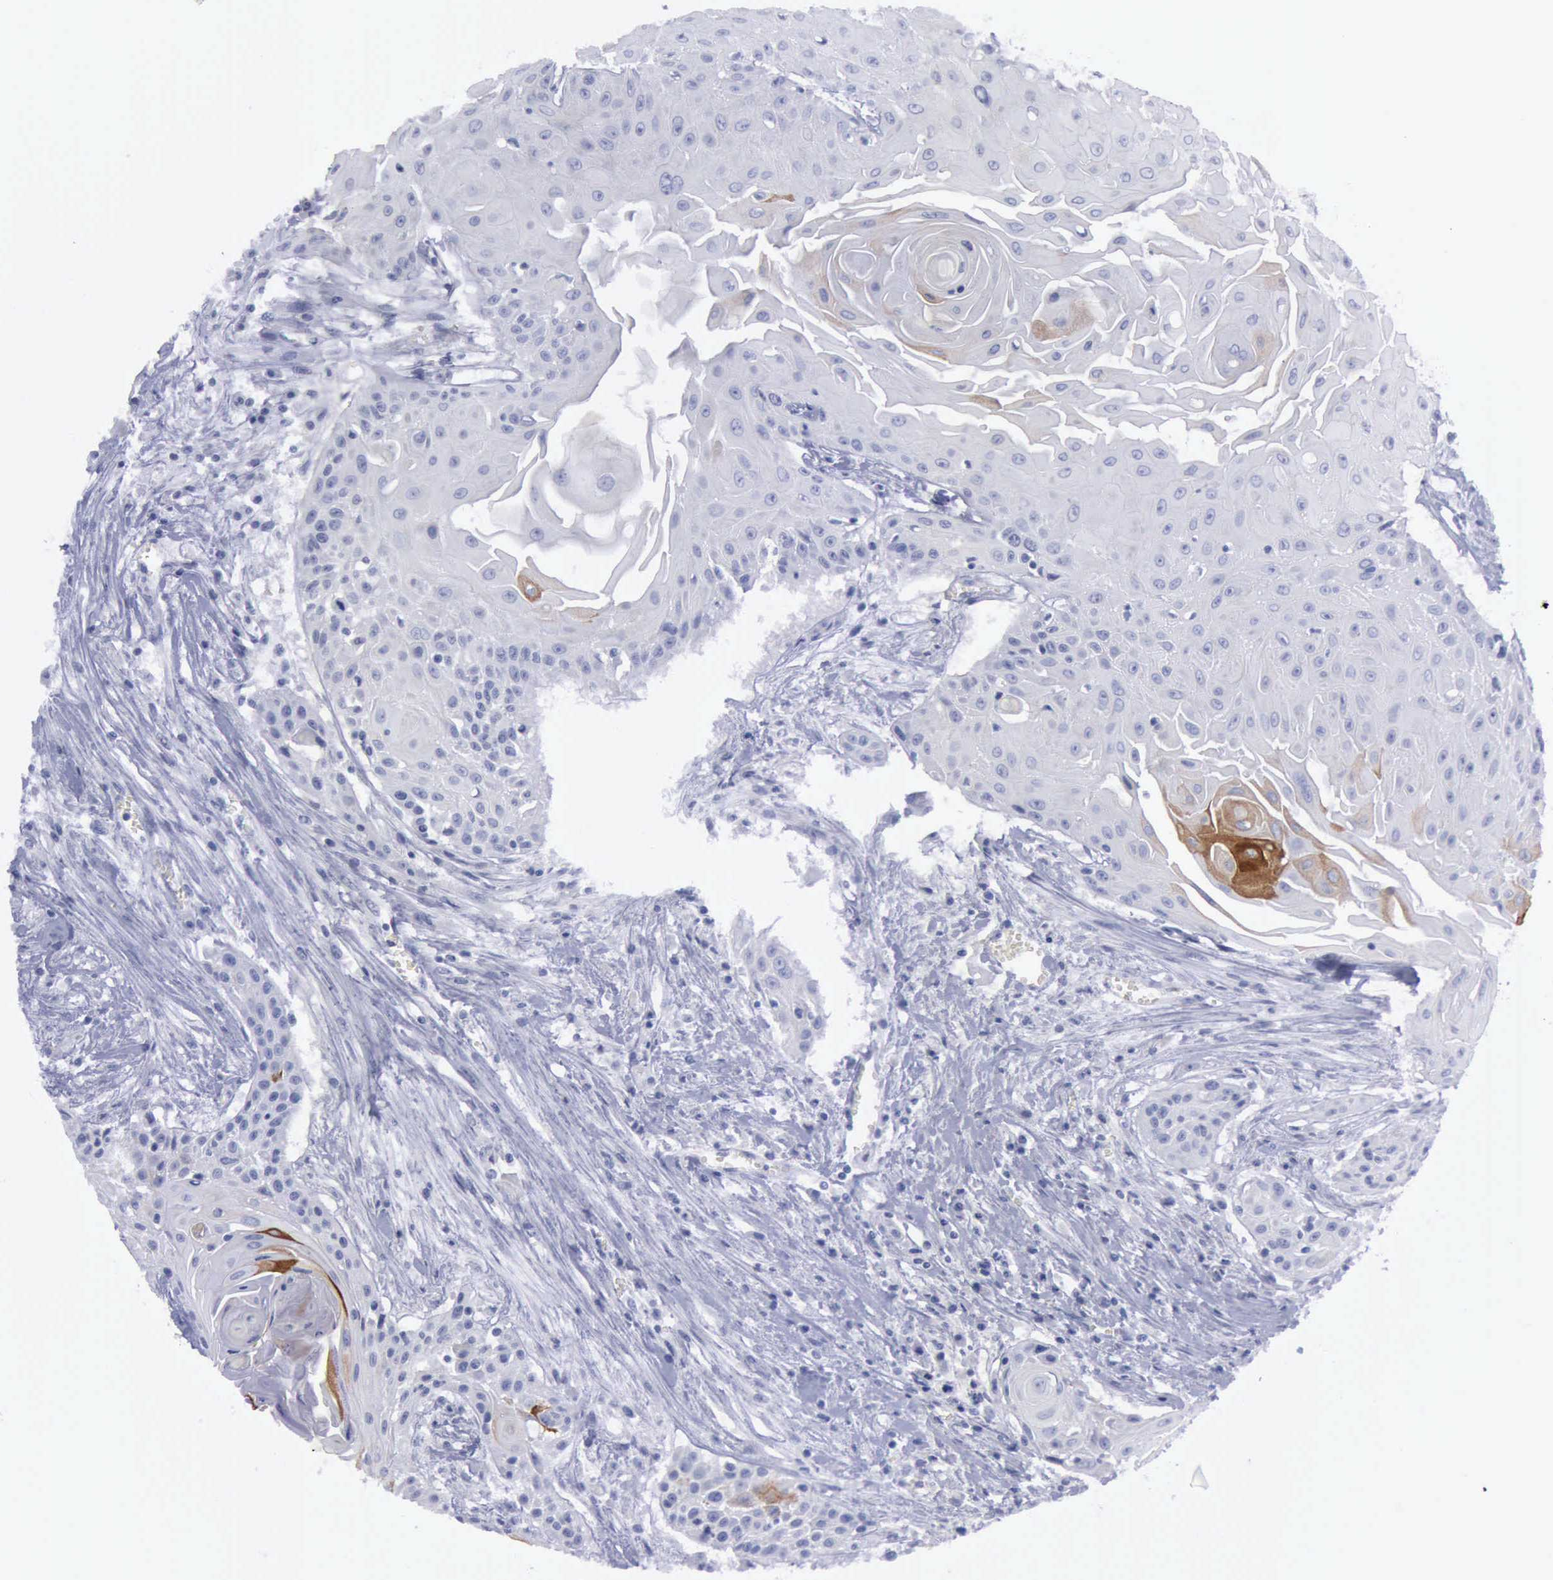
{"staining": {"intensity": "moderate", "quantity": "<25%", "location": "cytoplasmic/membranous"}, "tissue": "head and neck cancer", "cell_type": "Tumor cells", "image_type": "cancer", "snomed": [{"axis": "morphology", "description": "Squamous cell carcinoma, NOS"}, {"axis": "morphology", "description": "Squamous cell carcinoma, metastatic, NOS"}, {"axis": "topography", "description": "Lymph node"}, {"axis": "topography", "description": "Salivary gland"}, {"axis": "topography", "description": "Head-Neck"}], "caption": "A histopathology image showing moderate cytoplasmic/membranous positivity in approximately <25% of tumor cells in head and neck cancer (metastatic squamous cell carcinoma), as visualized by brown immunohistochemical staining.", "gene": "KRT13", "patient": {"sex": "female", "age": 74}}